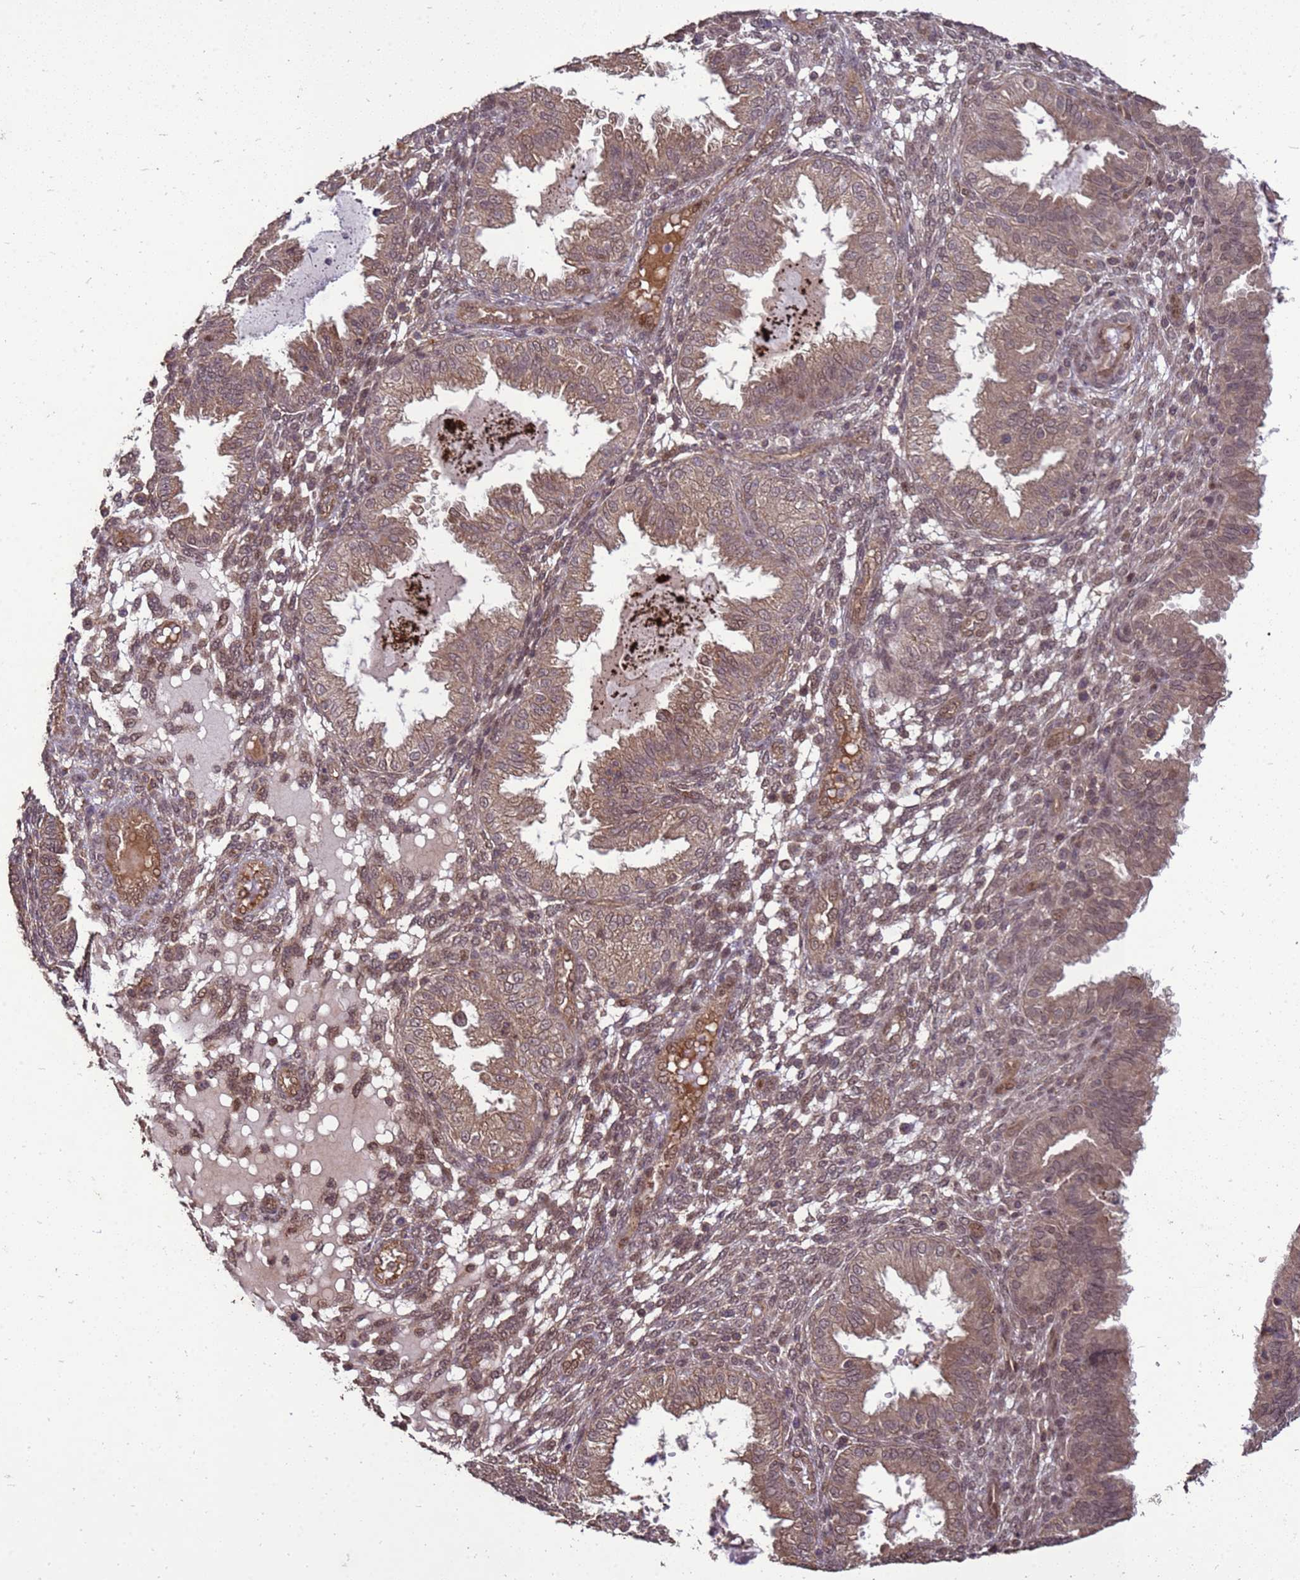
{"staining": {"intensity": "moderate", "quantity": "25%-75%", "location": "cytoplasmic/membranous,nuclear"}, "tissue": "endometrium", "cell_type": "Cells in endometrial stroma", "image_type": "normal", "snomed": [{"axis": "morphology", "description": "Normal tissue, NOS"}, {"axis": "topography", "description": "Endometrium"}], "caption": "IHC micrograph of unremarkable endometrium: human endometrium stained using immunohistochemistry reveals medium levels of moderate protein expression localized specifically in the cytoplasmic/membranous,nuclear of cells in endometrial stroma, appearing as a cytoplasmic/membranous,nuclear brown color.", "gene": "CRBN", "patient": {"sex": "female", "age": 33}}